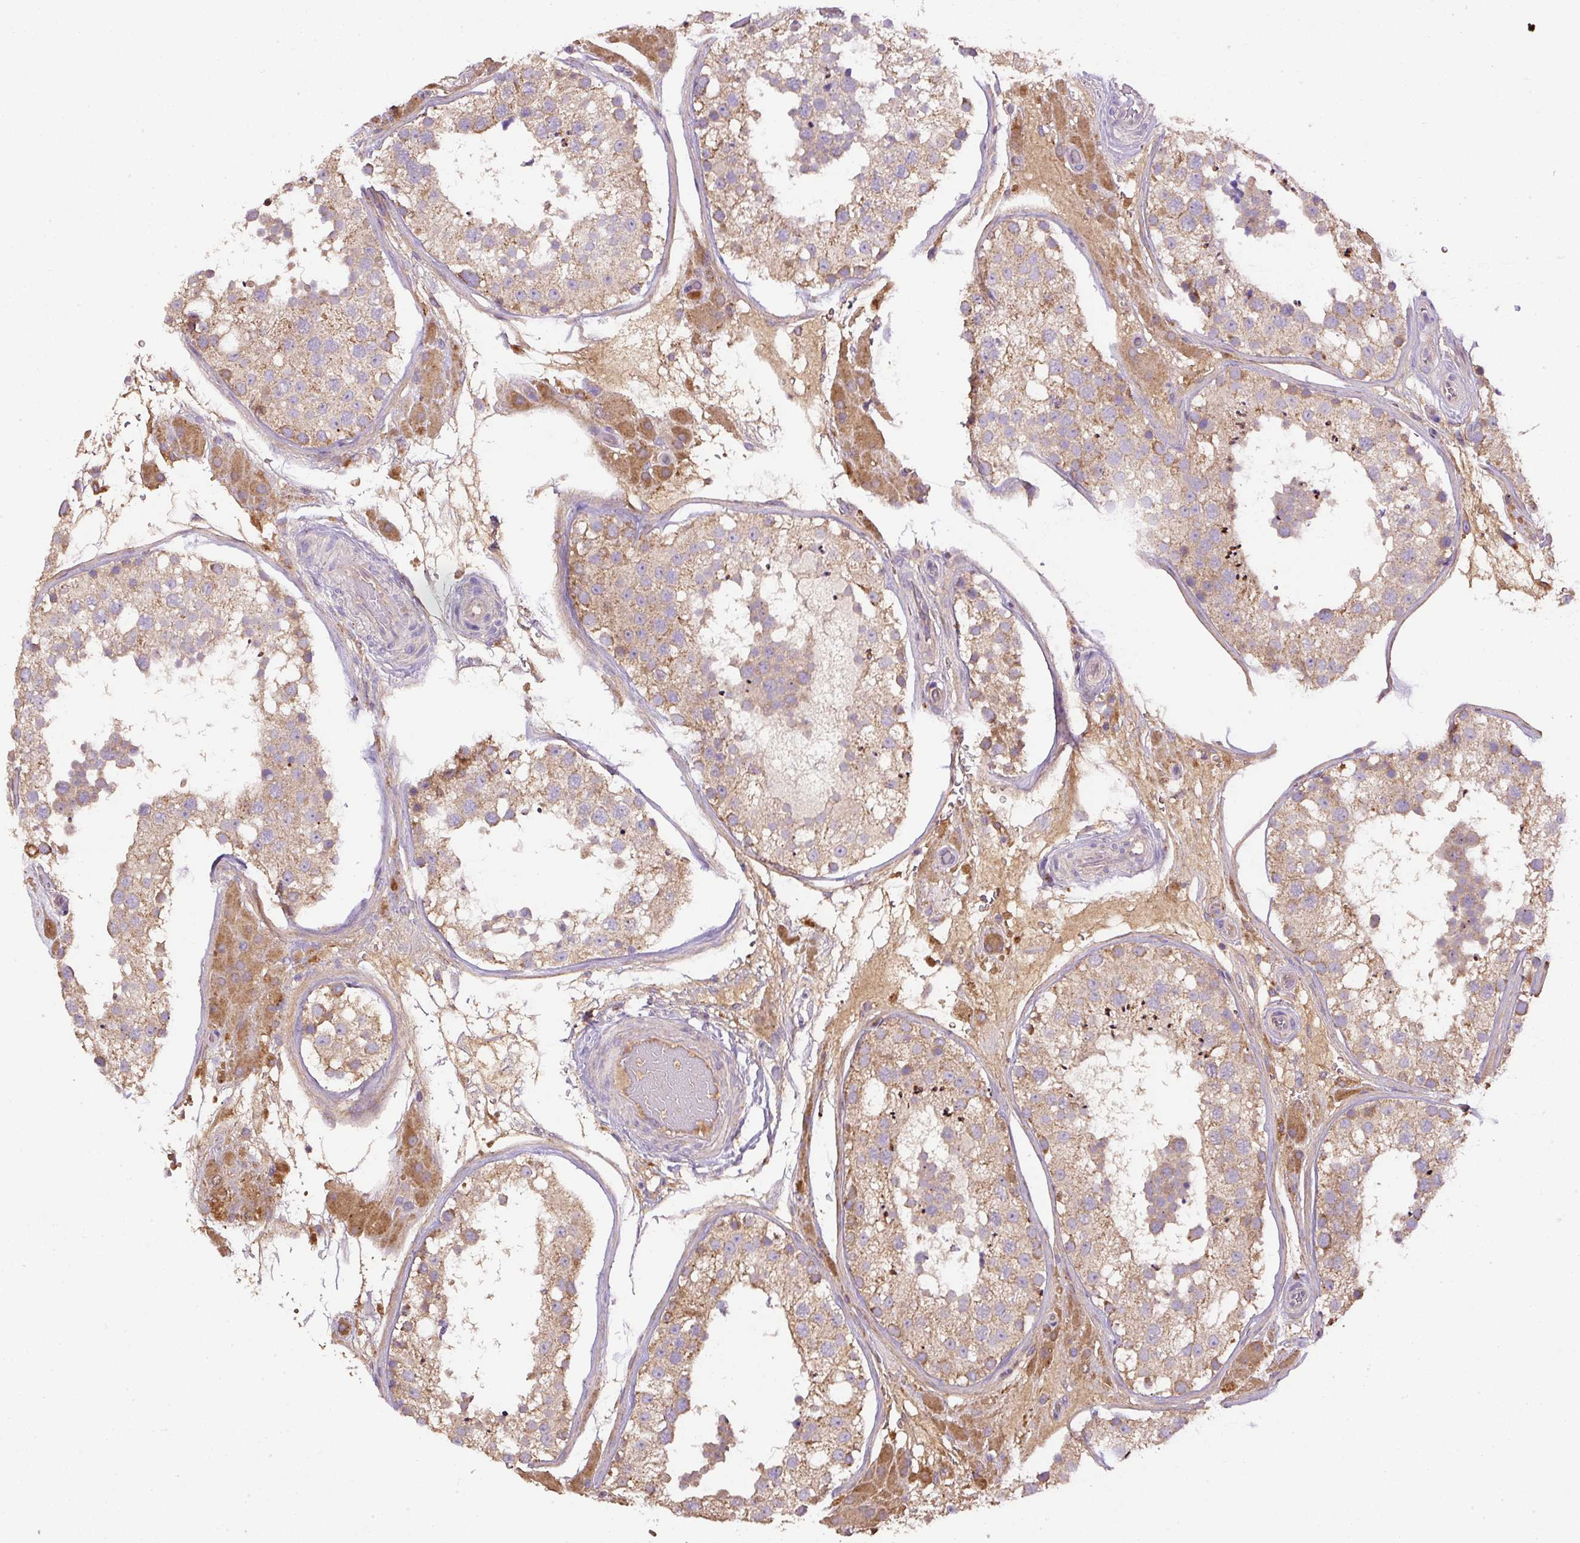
{"staining": {"intensity": "weak", "quantity": ">75%", "location": "cytoplasmic/membranous"}, "tissue": "testis", "cell_type": "Cells in seminiferous ducts", "image_type": "normal", "snomed": [{"axis": "morphology", "description": "Normal tissue, NOS"}, {"axis": "topography", "description": "Testis"}], "caption": "Immunohistochemistry (IHC) photomicrograph of normal testis: human testis stained using immunohistochemistry demonstrates low levels of weak protein expression localized specifically in the cytoplasmic/membranous of cells in seminiferous ducts, appearing as a cytoplasmic/membranous brown color.", "gene": "DAPK1", "patient": {"sex": "male", "age": 26}}